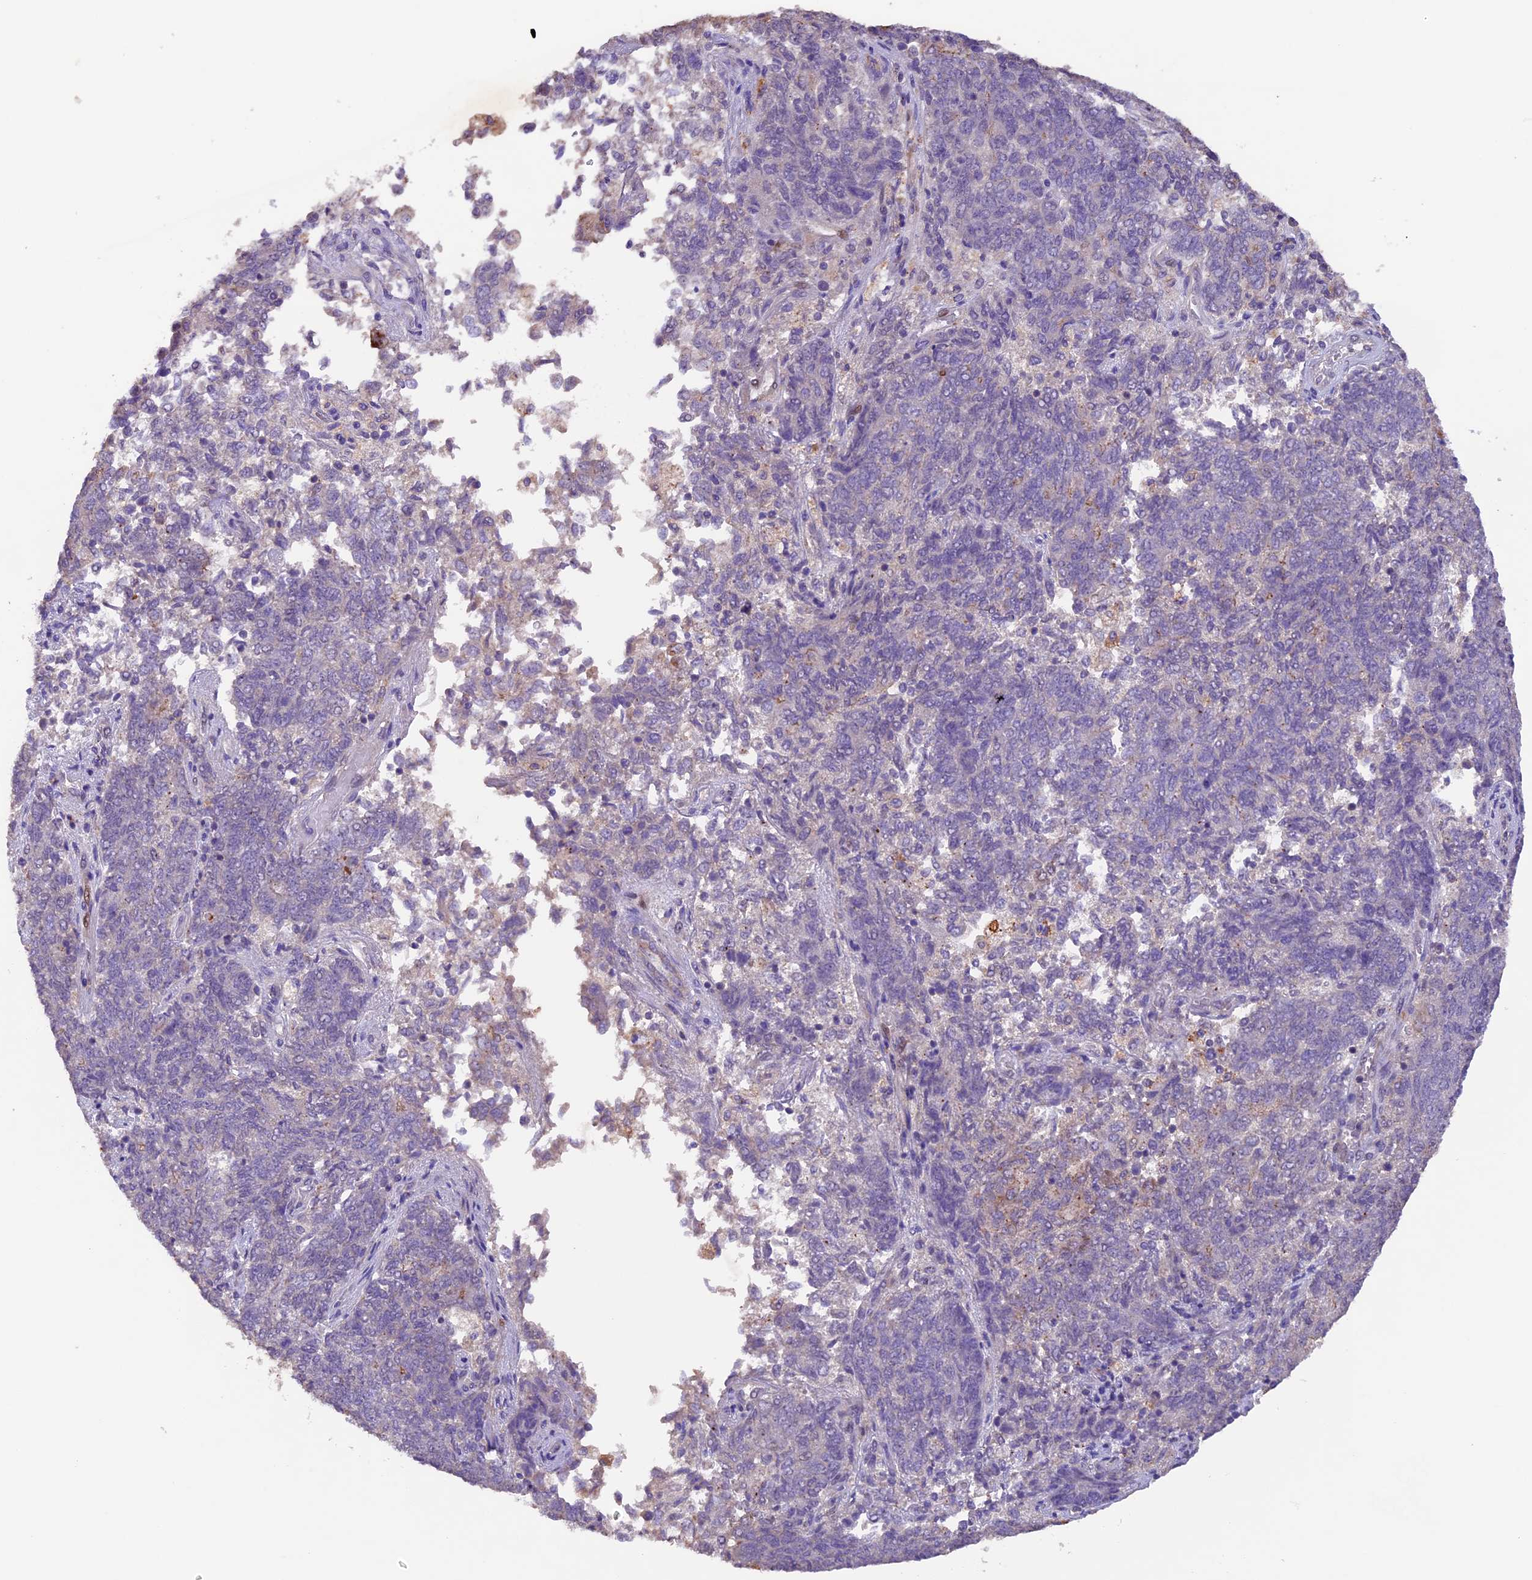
{"staining": {"intensity": "negative", "quantity": "none", "location": "none"}, "tissue": "endometrial cancer", "cell_type": "Tumor cells", "image_type": "cancer", "snomed": [{"axis": "morphology", "description": "Adenocarcinoma, NOS"}, {"axis": "topography", "description": "Endometrium"}], "caption": "The image demonstrates no significant expression in tumor cells of endometrial cancer (adenocarcinoma).", "gene": "NCK2", "patient": {"sex": "female", "age": 80}}